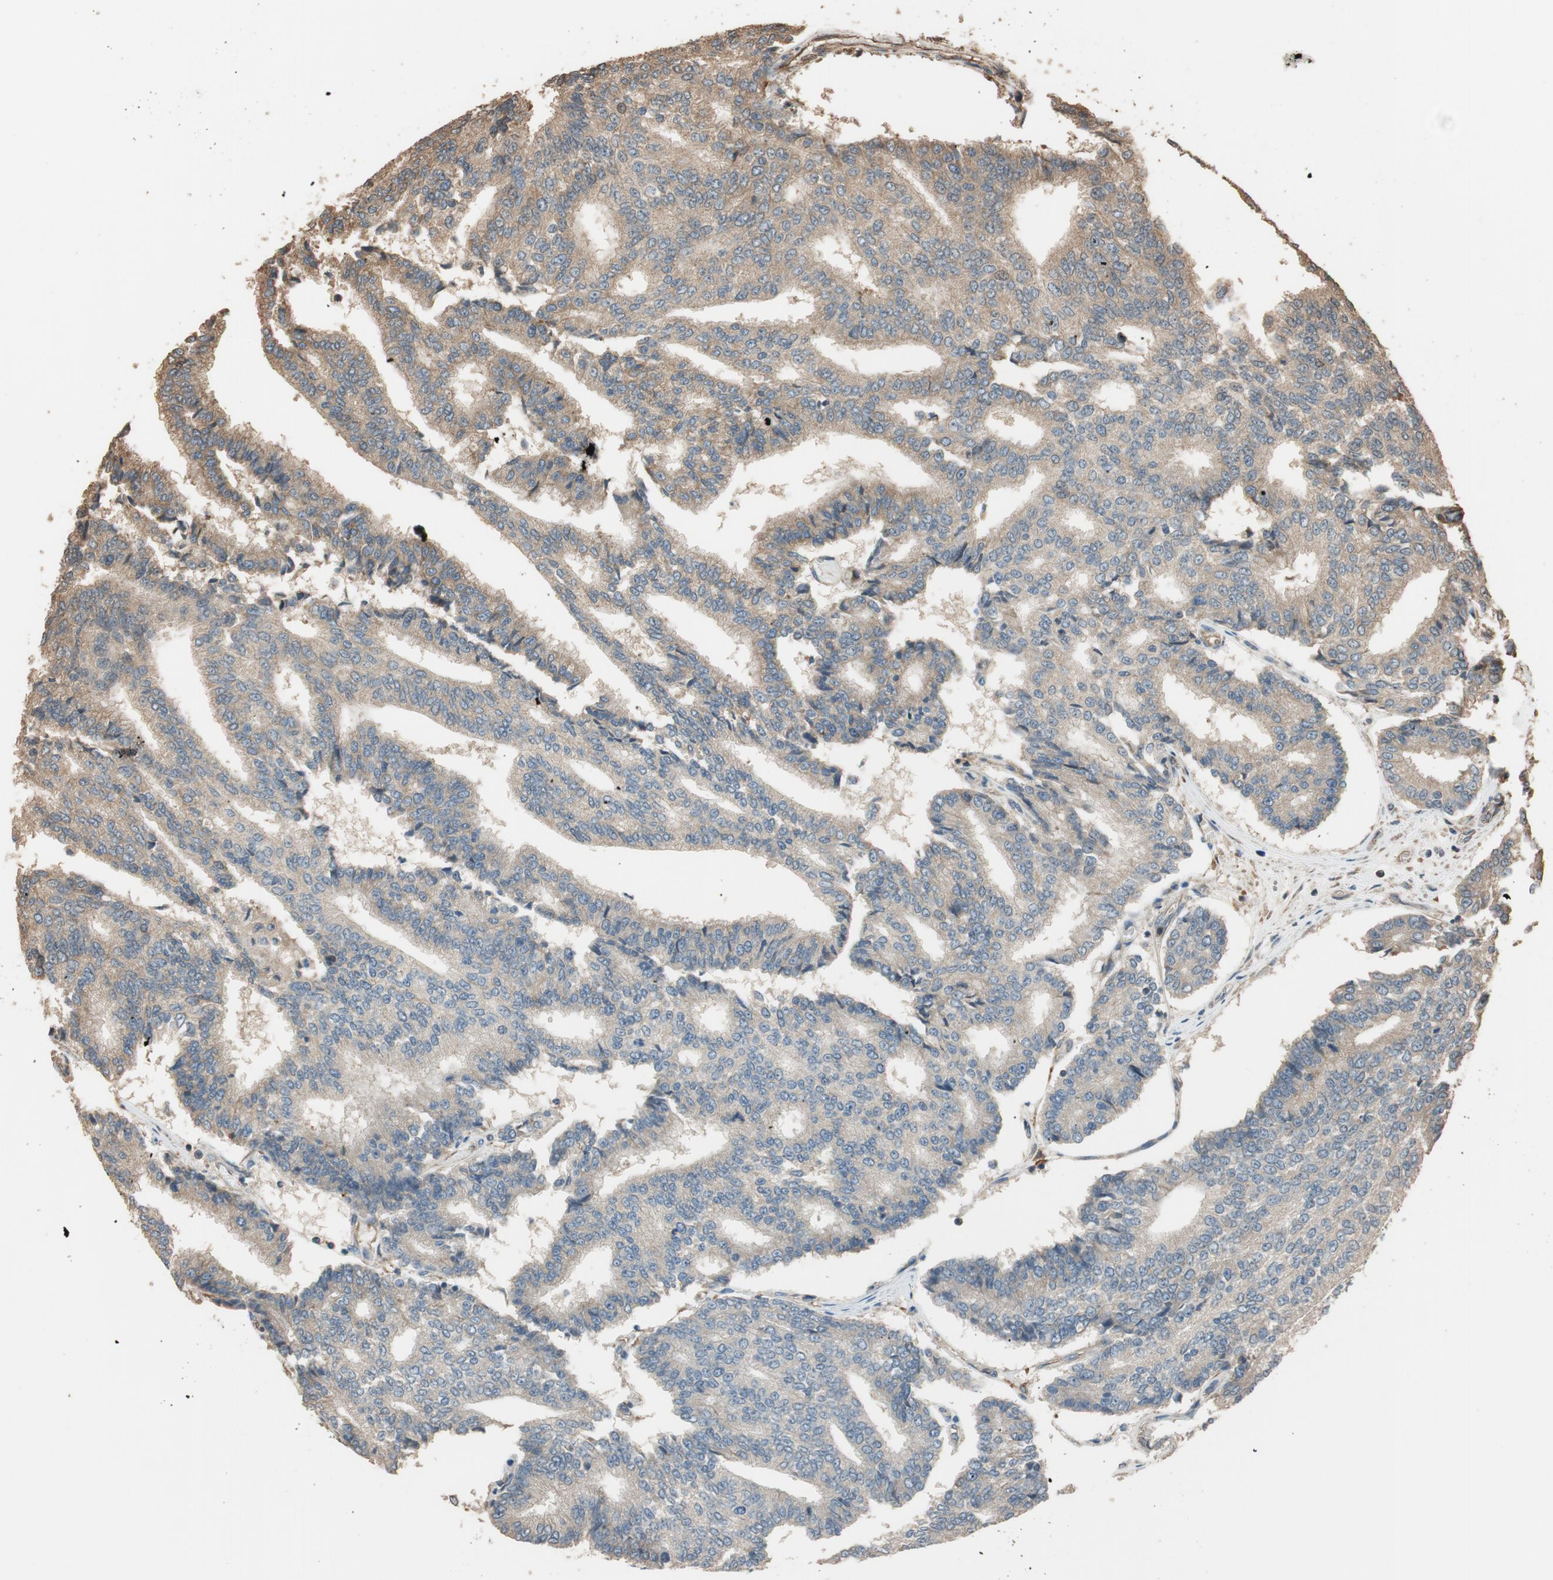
{"staining": {"intensity": "weak", "quantity": ">75%", "location": "cytoplasmic/membranous"}, "tissue": "prostate cancer", "cell_type": "Tumor cells", "image_type": "cancer", "snomed": [{"axis": "morphology", "description": "Adenocarcinoma, High grade"}, {"axis": "topography", "description": "Prostate"}], "caption": "Tumor cells display low levels of weak cytoplasmic/membranous staining in approximately >75% of cells in prostate cancer (adenocarcinoma (high-grade)).", "gene": "MST1R", "patient": {"sex": "male", "age": 55}}